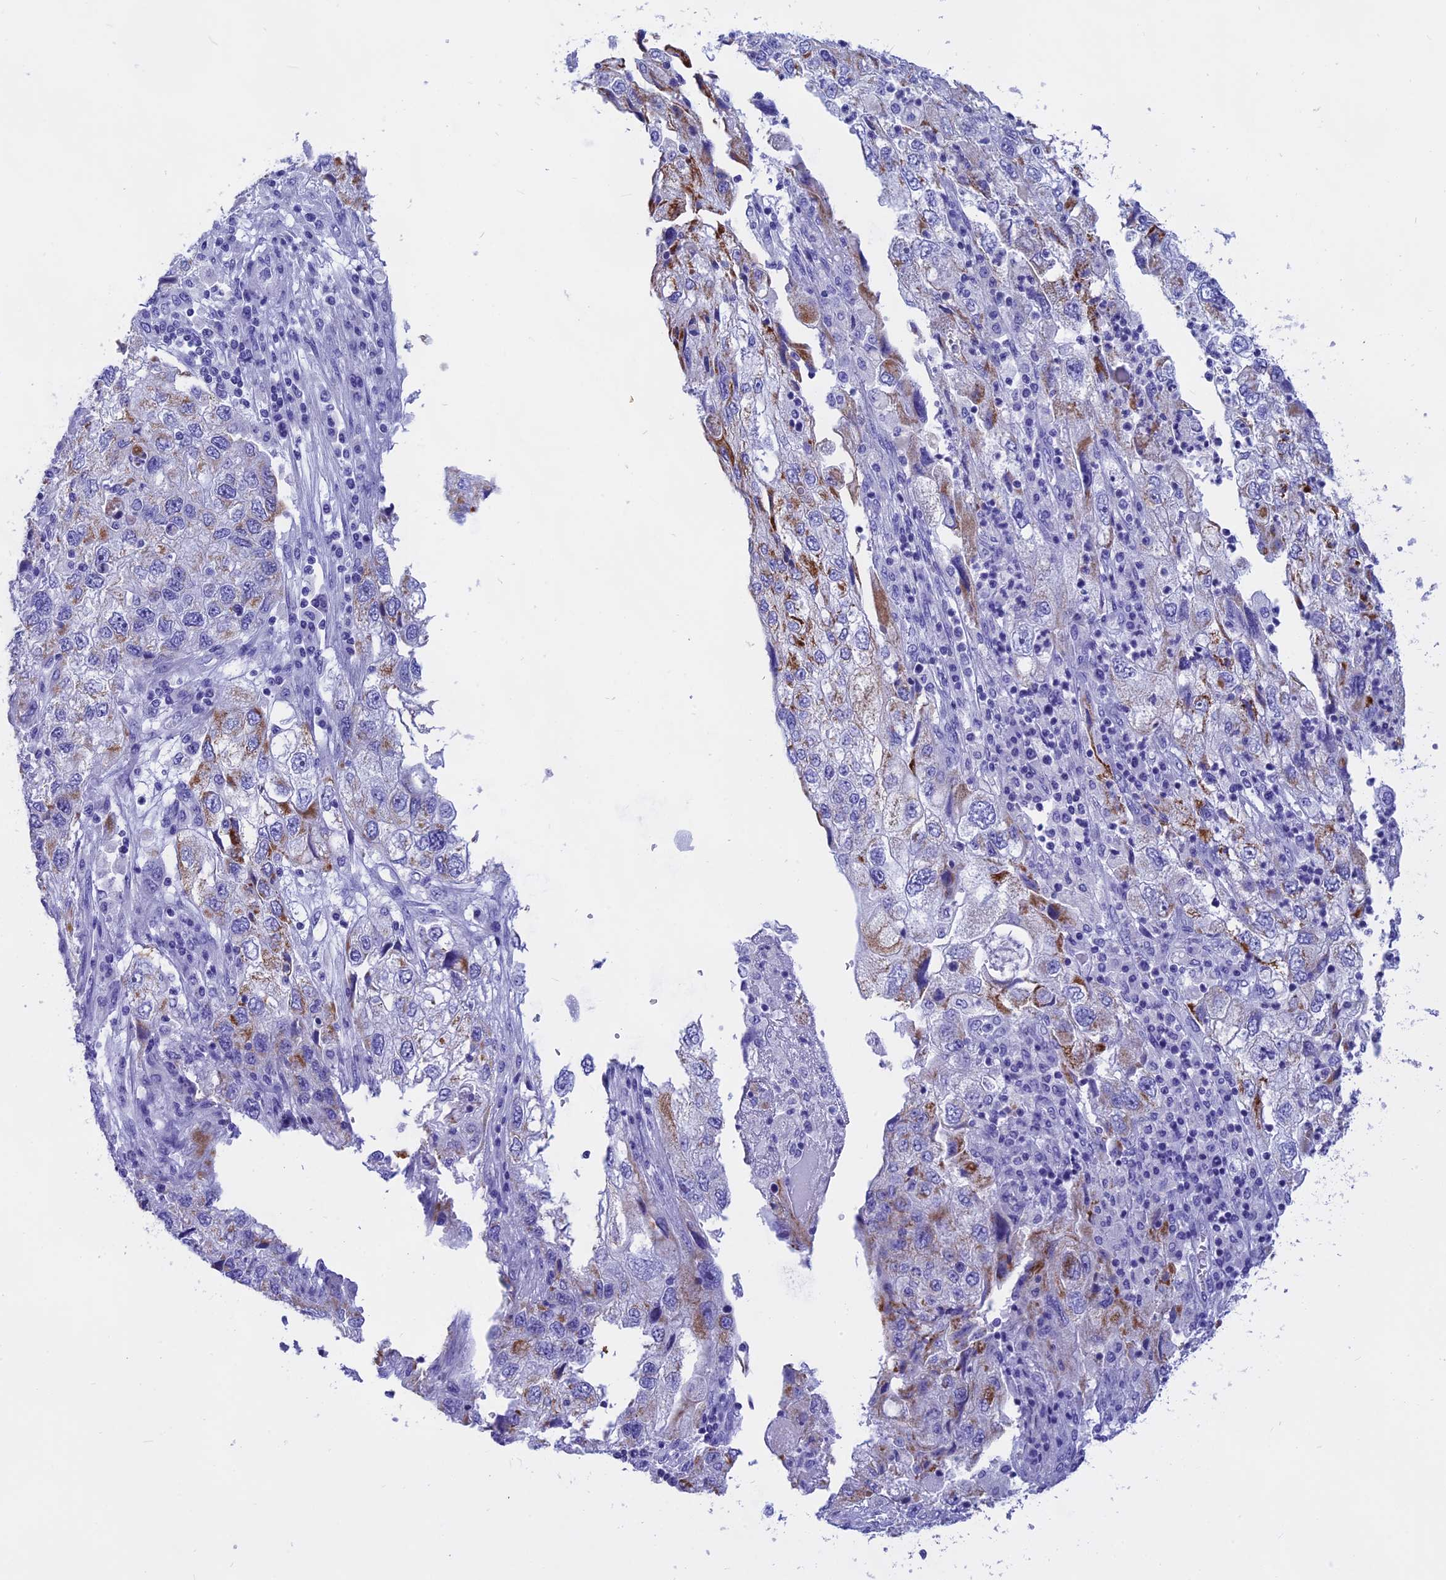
{"staining": {"intensity": "moderate", "quantity": "<25%", "location": "cytoplasmic/membranous"}, "tissue": "endometrial cancer", "cell_type": "Tumor cells", "image_type": "cancer", "snomed": [{"axis": "morphology", "description": "Adenocarcinoma, NOS"}, {"axis": "topography", "description": "Endometrium"}], "caption": "DAB immunohistochemical staining of human adenocarcinoma (endometrial) reveals moderate cytoplasmic/membranous protein positivity in about <25% of tumor cells. The protein of interest is shown in brown color, while the nuclei are stained blue.", "gene": "ISCA1", "patient": {"sex": "female", "age": 49}}